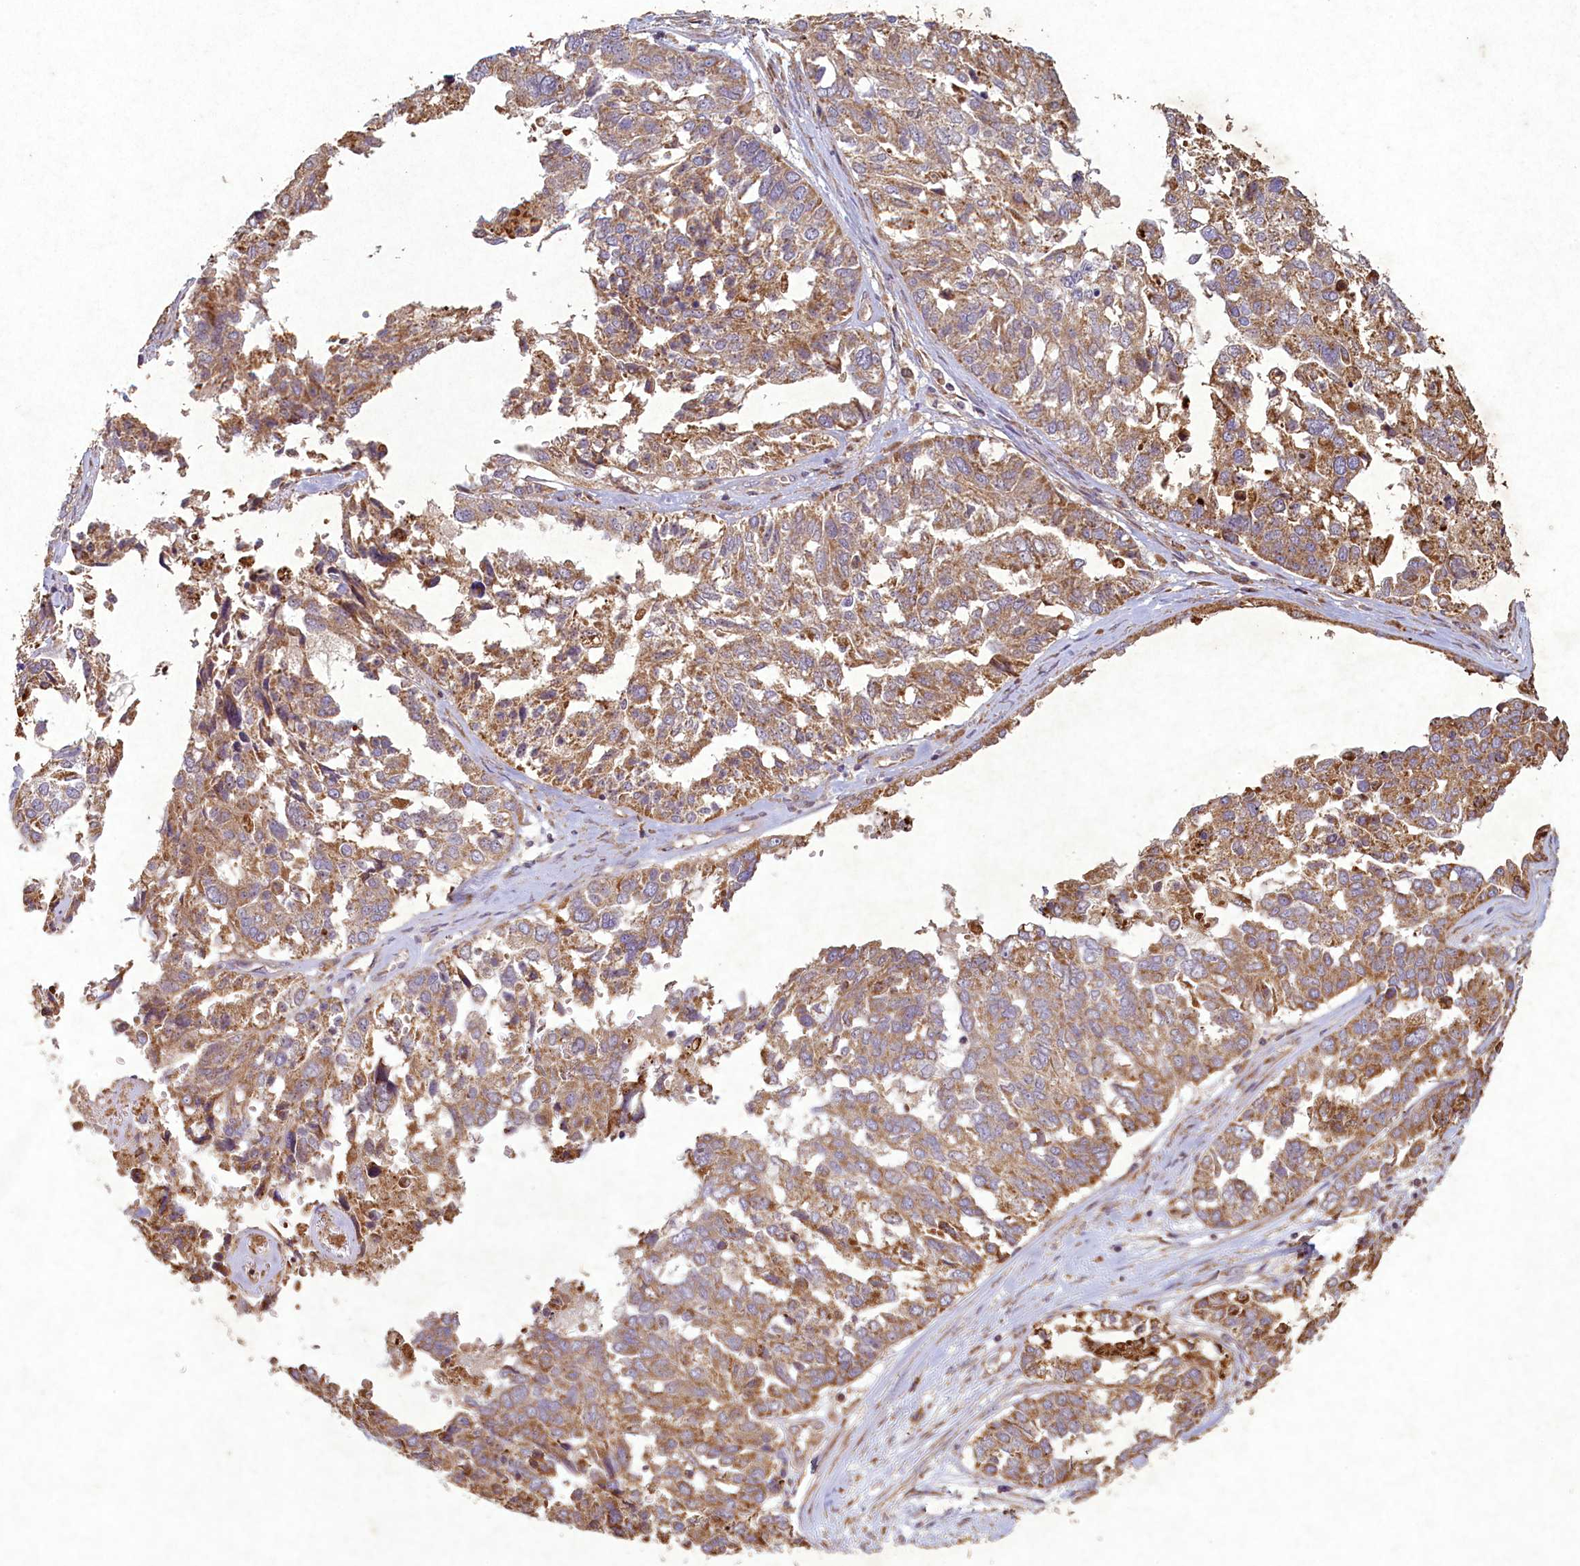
{"staining": {"intensity": "moderate", "quantity": ">75%", "location": "cytoplasmic/membranous"}, "tissue": "ovarian cancer", "cell_type": "Tumor cells", "image_type": "cancer", "snomed": [{"axis": "morphology", "description": "Cystadenocarcinoma, serous, NOS"}, {"axis": "topography", "description": "Ovary"}], "caption": "This image reveals IHC staining of ovarian serous cystadenocarcinoma, with medium moderate cytoplasmic/membranous staining in about >75% of tumor cells.", "gene": "CIAO2B", "patient": {"sex": "female", "age": 44}}